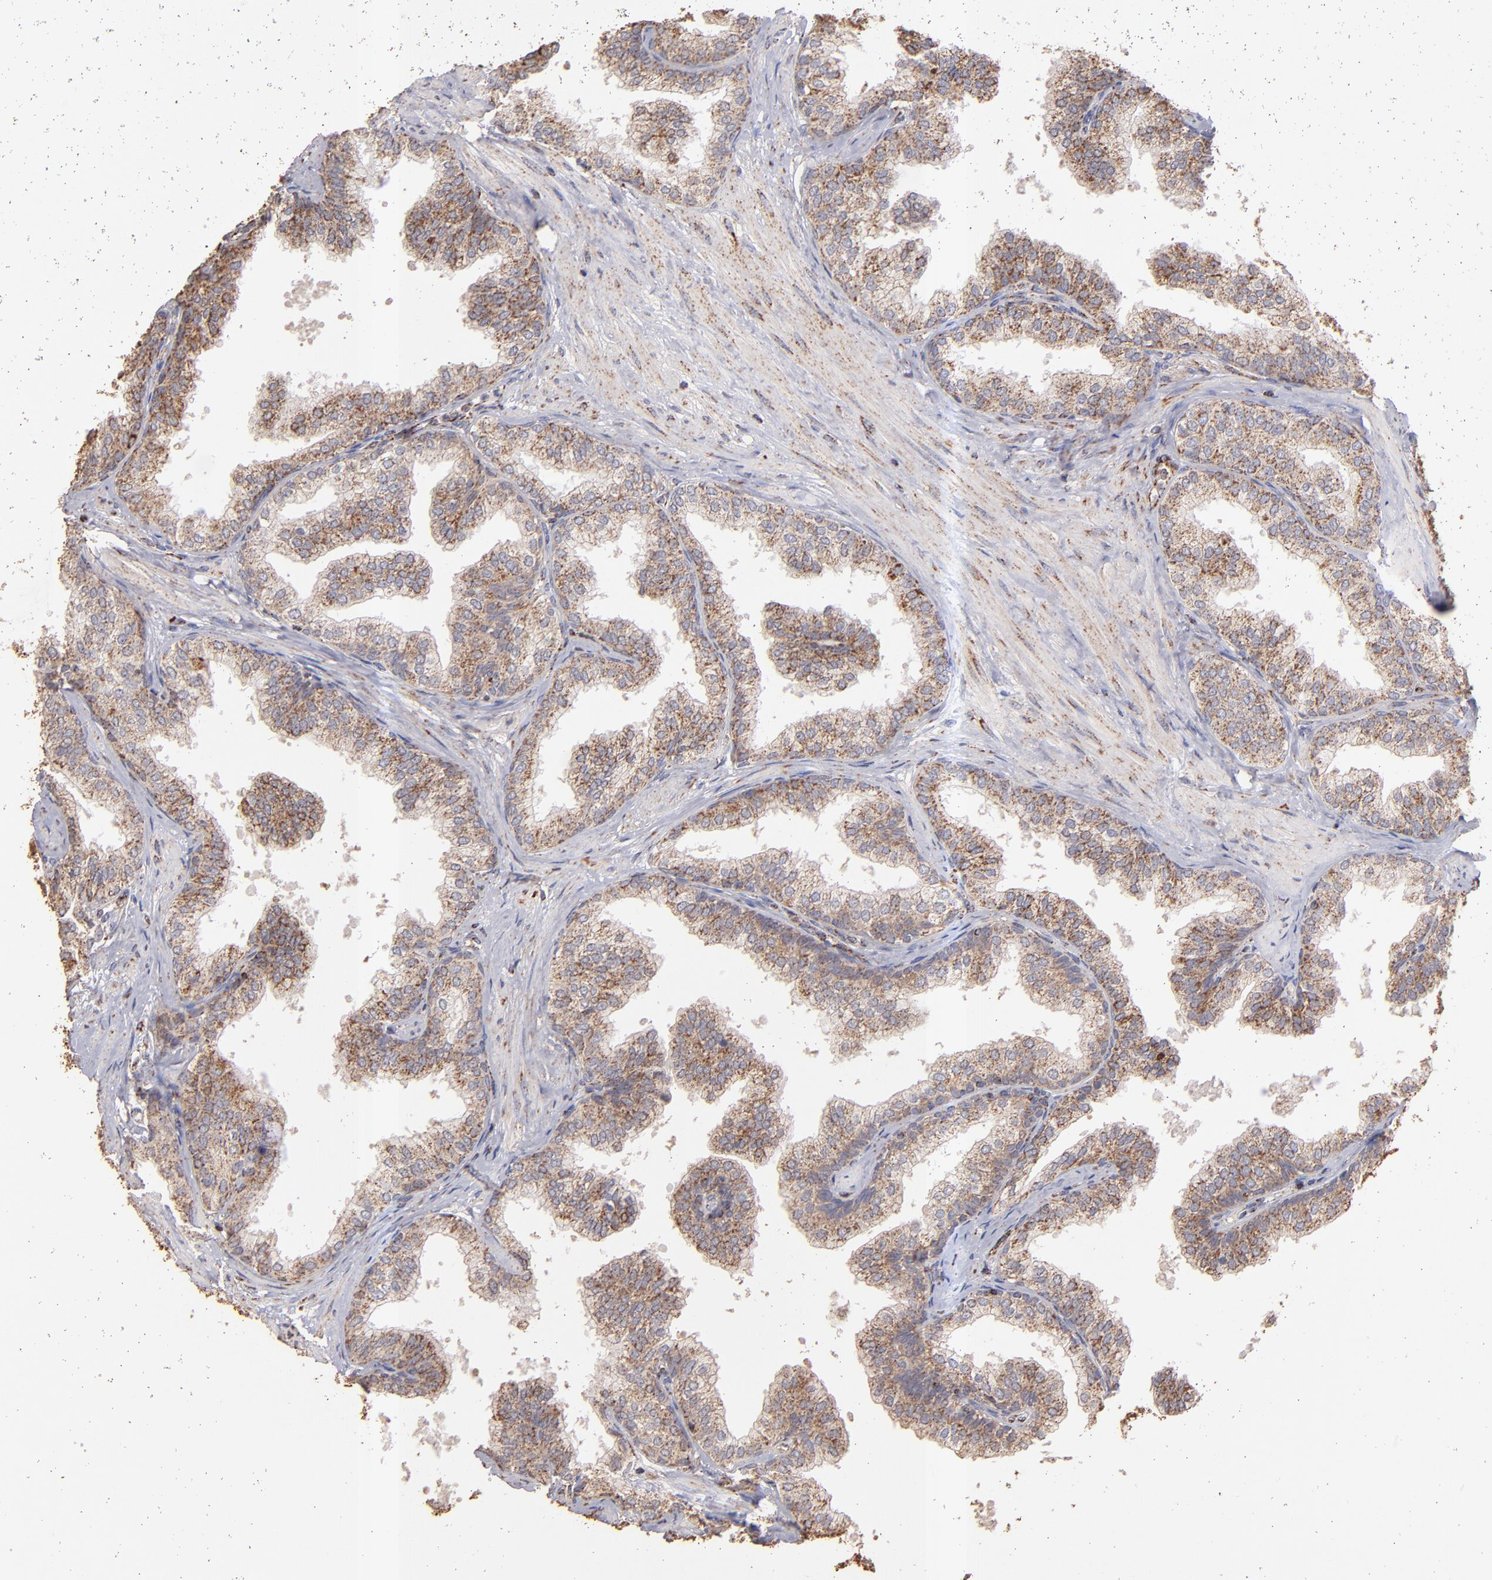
{"staining": {"intensity": "weak", "quantity": ">75%", "location": "cytoplasmic/membranous"}, "tissue": "prostate", "cell_type": "Glandular cells", "image_type": "normal", "snomed": [{"axis": "morphology", "description": "Normal tissue, NOS"}, {"axis": "topography", "description": "Prostate"}], "caption": "The immunohistochemical stain labels weak cytoplasmic/membranous expression in glandular cells of unremarkable prostate. The protein is shown in brown color, while the nuclei are stained blue.", "gene": "DLST", "patient": {"sex": "male", "age": 60}}